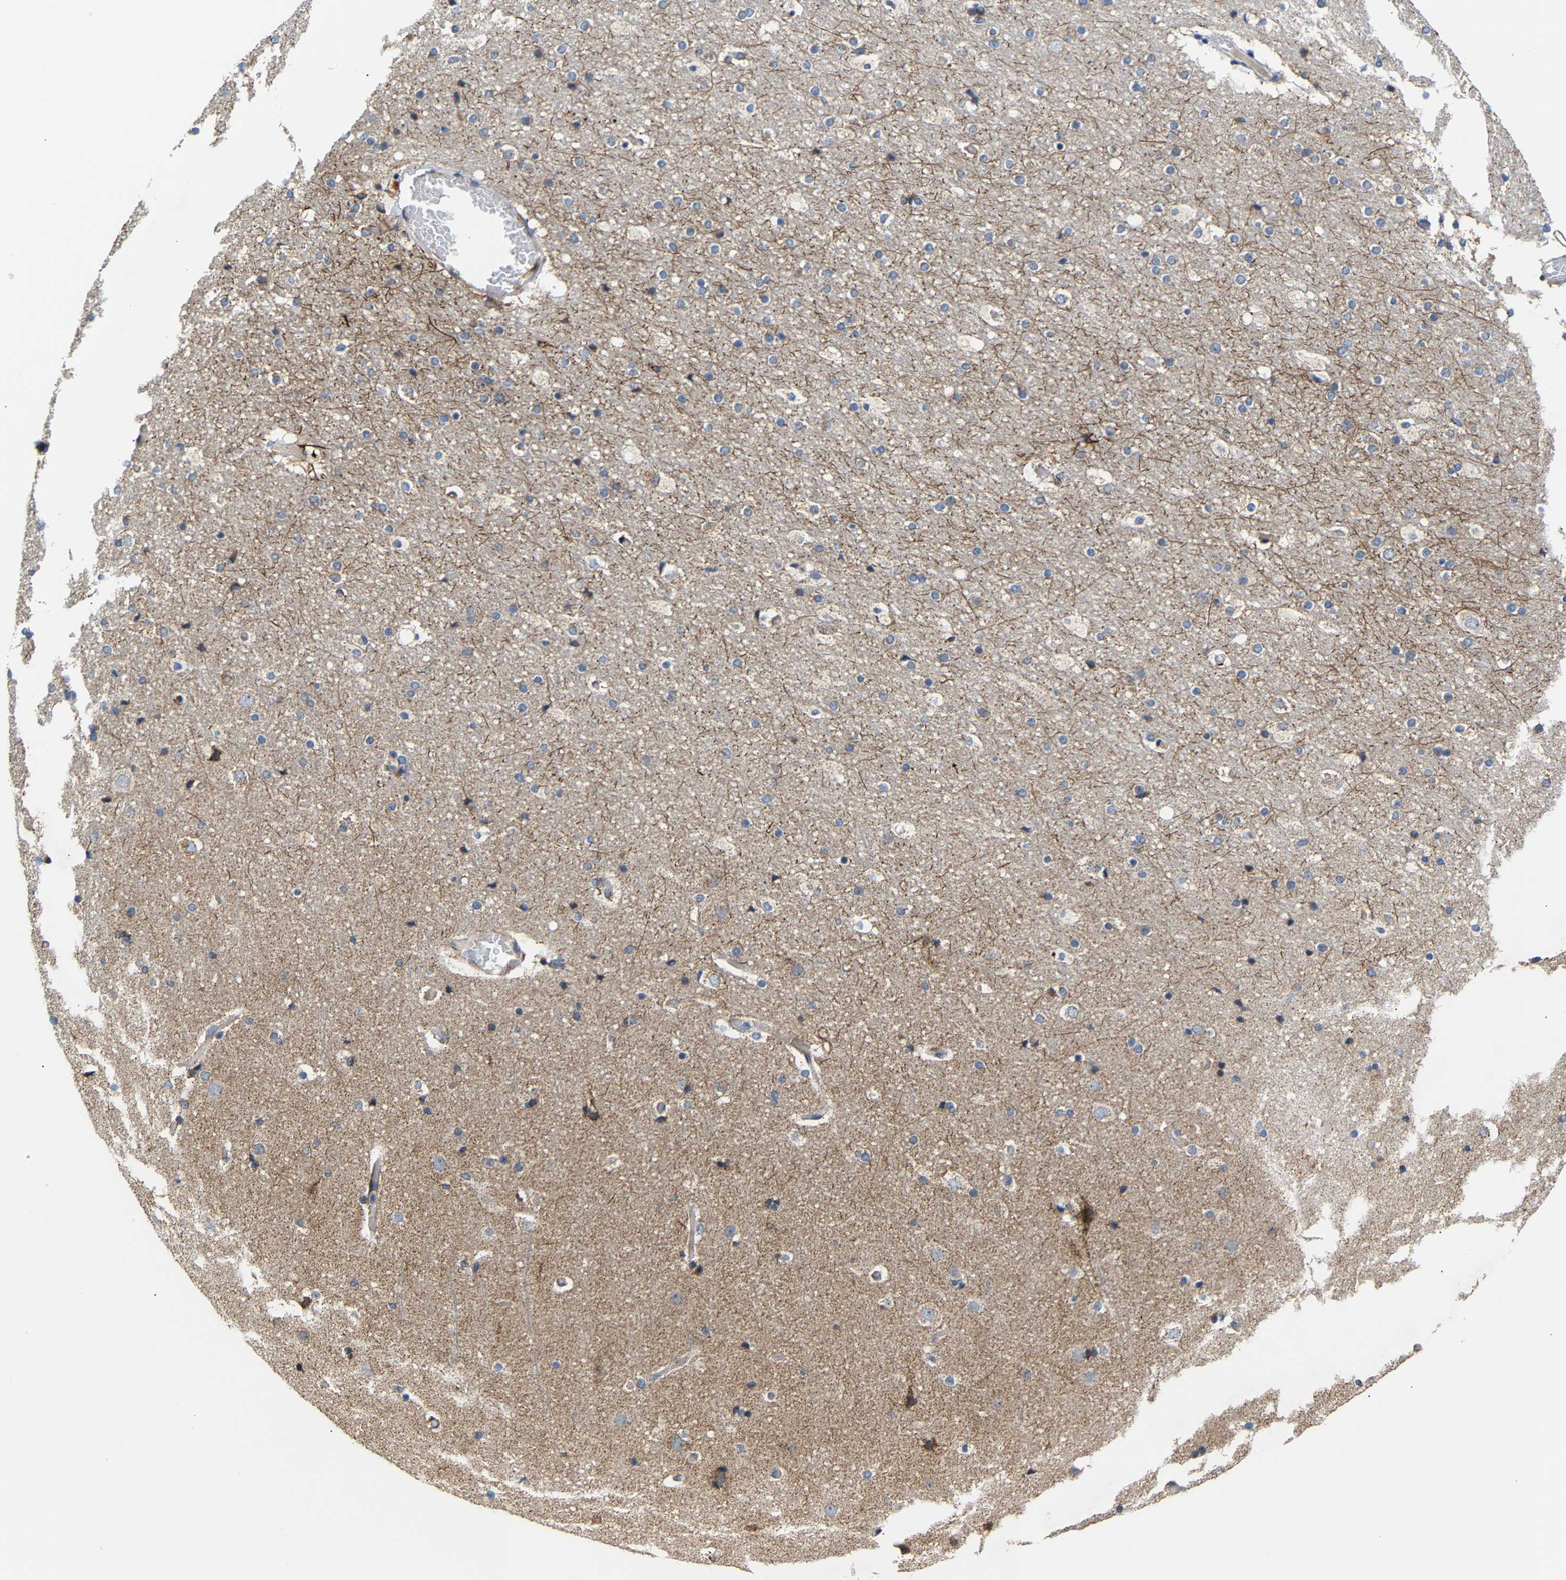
{"staining": {"intensity": "weak", "quantity": ">75%", "location": "cytoplasmic/membranous"}, "tissue": "cerebral cortex", "cell_type": "Endothelial cells", "image_type": "normal", "snomed": [{"axis": "morphology", "description": "Normal tissue, NOS"}, {"axis": "topography", "description": "Cerebral cortex"}], "caption": "Cerebral cortex stained with a protein marker reveals weak staining in endothelial cells.", "gene": "TMEM168", "patient": {"sex": "male", "age": 57}}